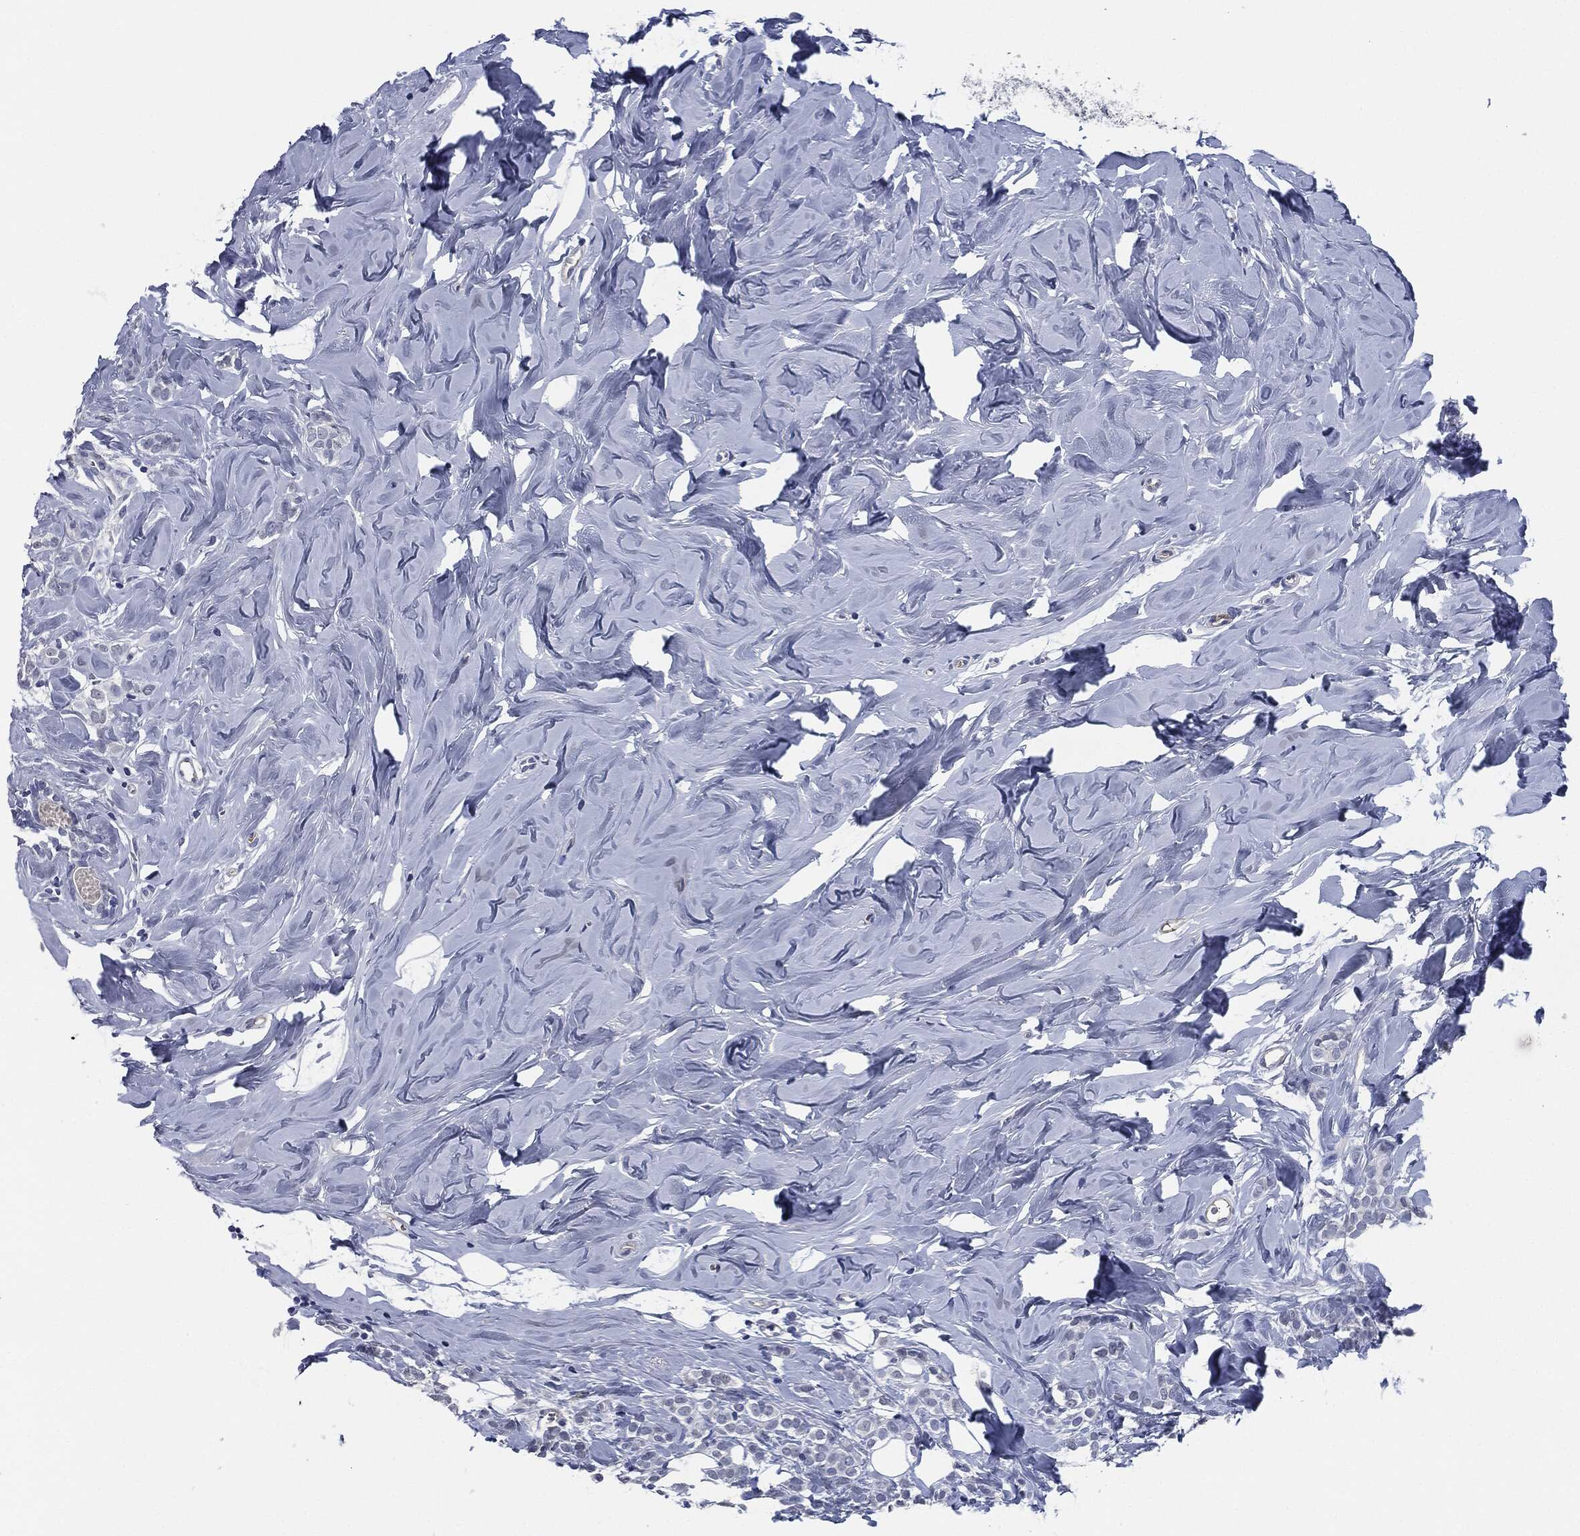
{"staining": {"intensity": "negative", "quantity": "none", "location": "none"}, "tissue": "breast cancer", "cell_type": "Tumor cells", "image_type": "cancer", "snomed": [{"axis": "morphology", "description": "Lobular carcinoma"}, {"axis": "topography", "description": "Breast"}], "caption": "Human breast cancer stained for a protein using immunohistochemistry displays no staining in tumor cells.", "gene": "SIGLEC7", "patient": {"sex": "female", "age": 49}}